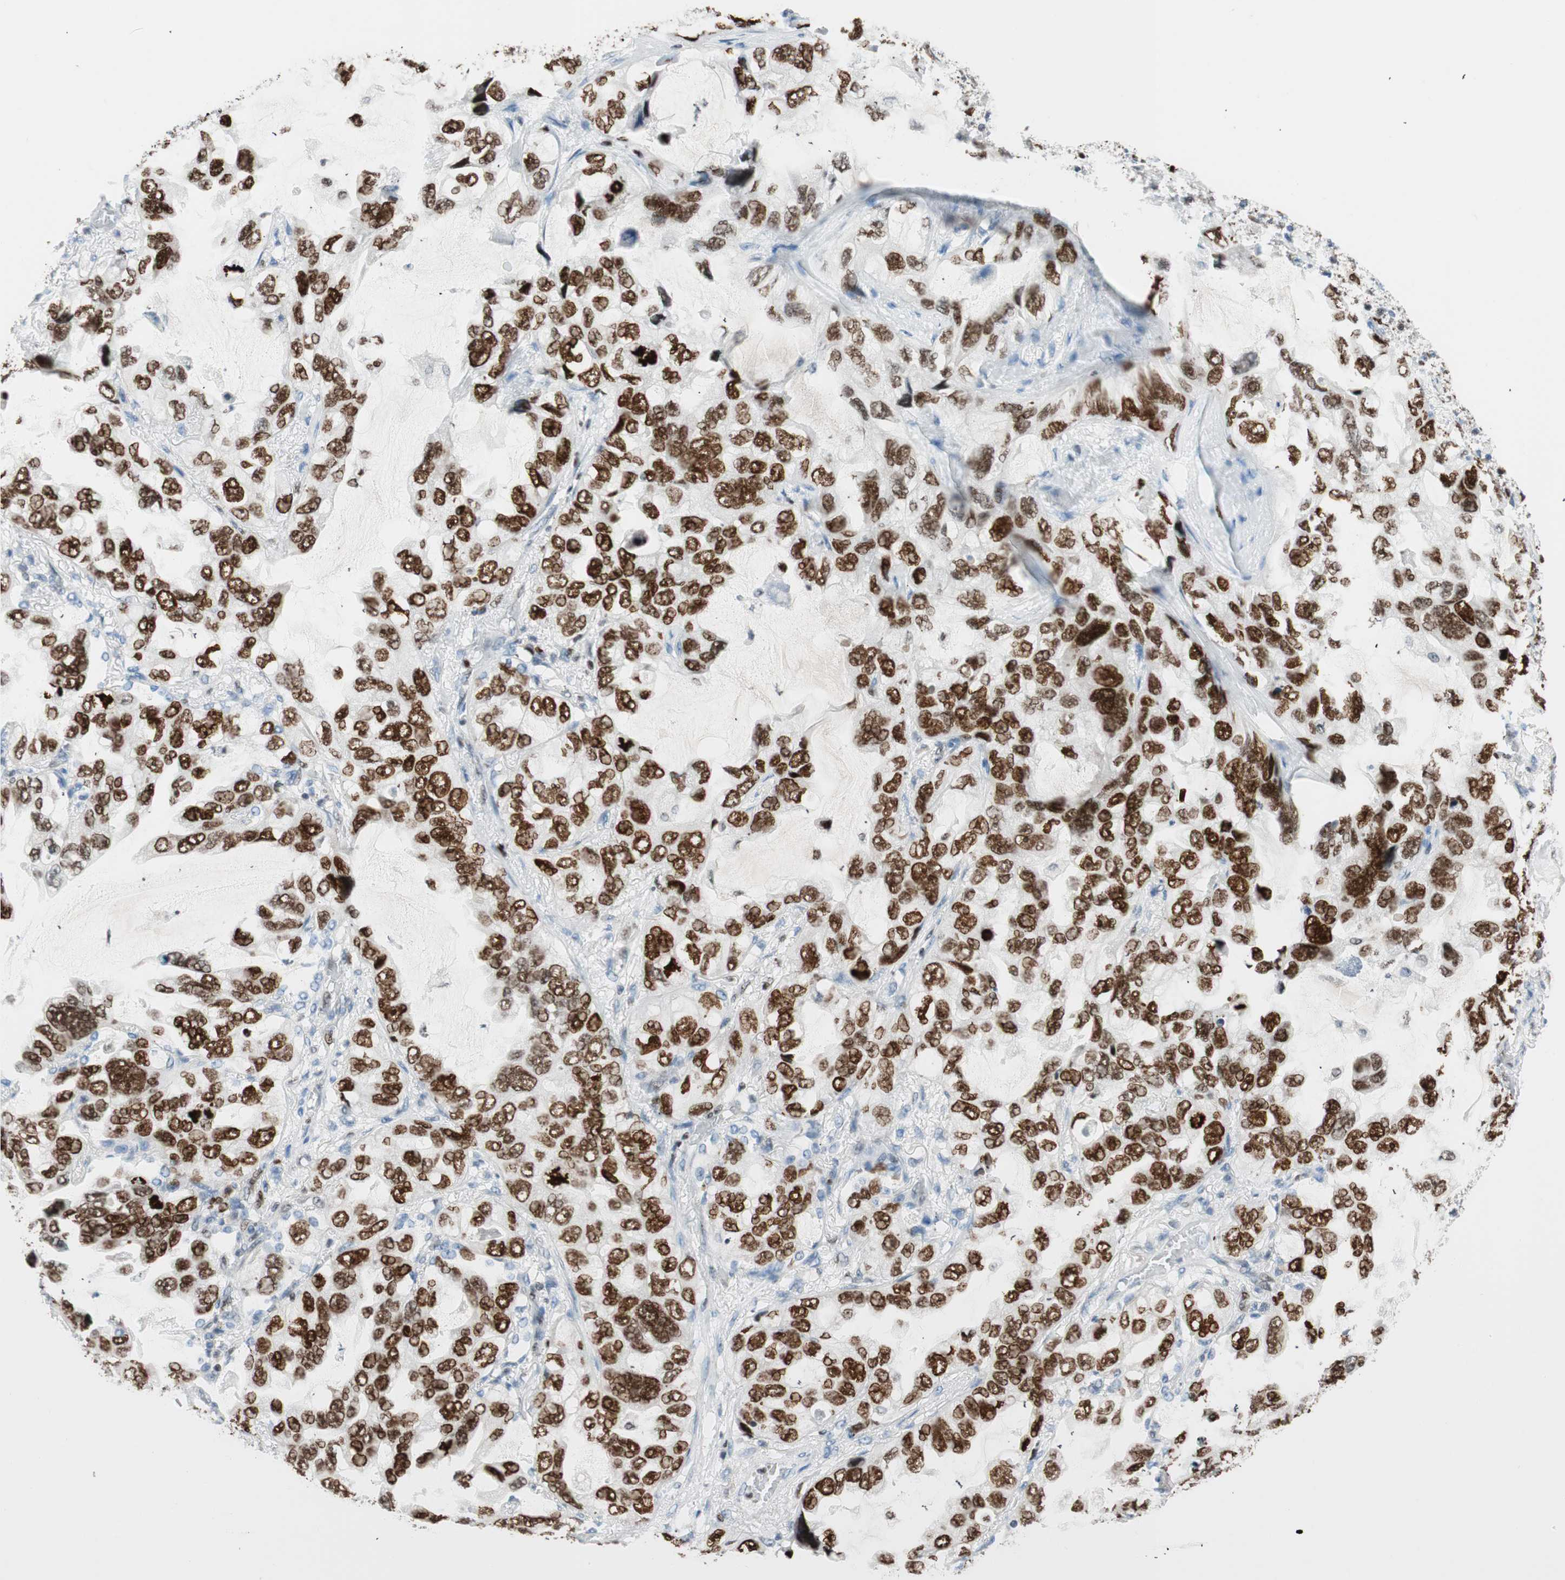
{"staining": {"intensity": "strong", "quantity": ">75%", "location": "nuclear"}, "tissue": "lung cancer", "cell_type": "Tumor cells", "image_type": "cancer", "snomed": [{"axis": "morphology", "description": "Squamous cell carcinoma, NOS"}, {"axis": "topography", "description": "Lung"}], "caption": "Brown immunohistochemical staining in human lung squamous cell carcinoma reveals strong nuclear staining in approximately >75% of tumor cells. Using DAB (brown) and hematoxylin (blue) stains, captured at high magnification using brightfield microscopy.", "gene": "EZH2", "patient": {"sex": "female", "age": 73}}